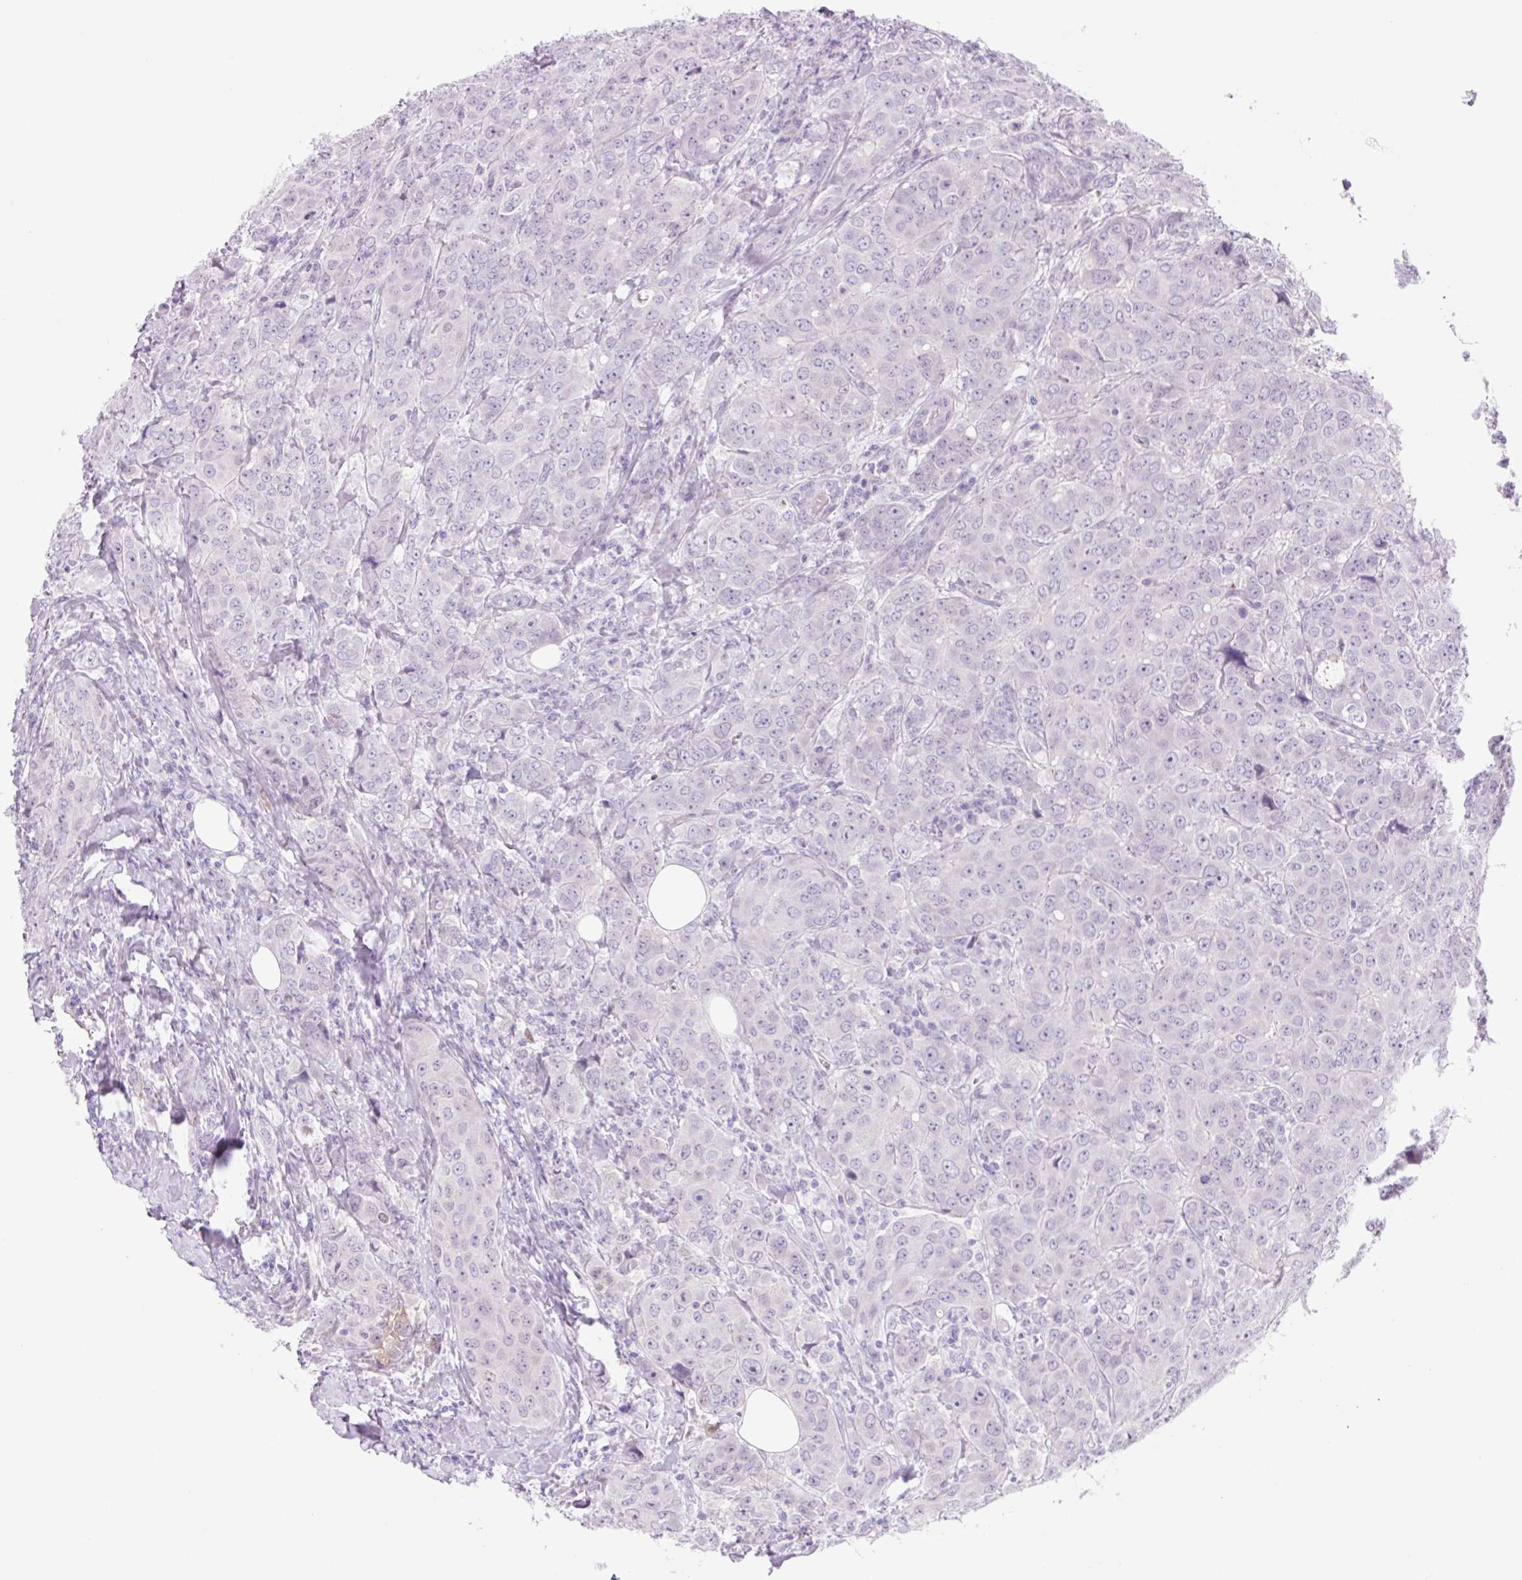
{"staining": {"intensity": "negative", "quantity": "none", "location": "none"}, "tissue": "breast cancer", "cell_type": "Tumor cells", "image_type": "cancer", "snomed": [{"axis": "morphology", "description": "Duct carcinoma"}, {"axis": "topography", "description": "Breast"}], "caption": "This is an immunohistochemistry (IHC) image of human invasive ductal carcinoma (breast). There is no positivity in tumor cells.", "gene": "ZNF121", "patient": {"sex": "female", "age": 43}}